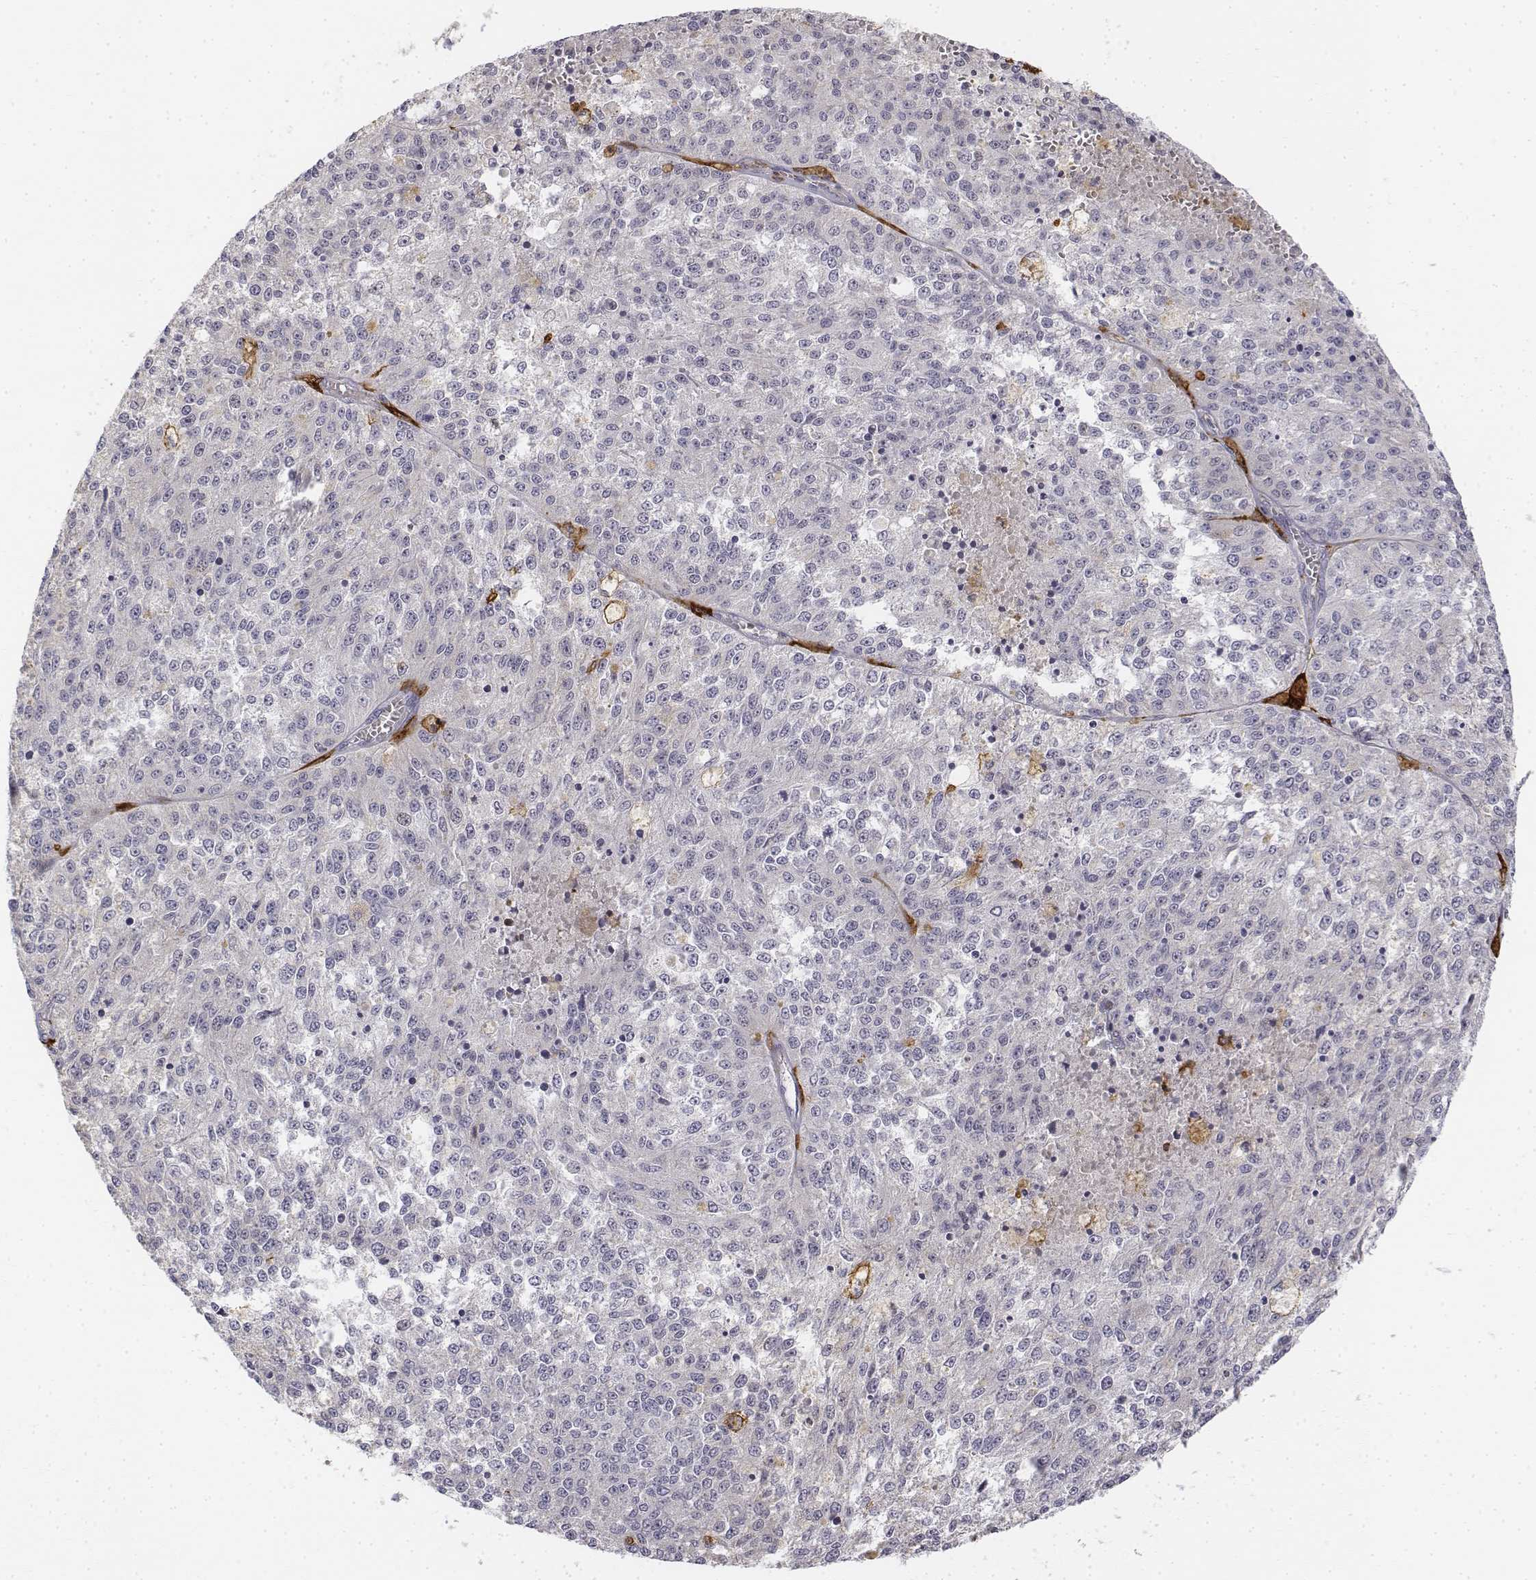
{"staining": {"intensity": "negative", "quantity": "none", "location": "none"}, "tissue": "melanoma", "cell_type": "Tumor cells", "image_type": "cancer", "snomed": [{"axis": "morphology", "description": "Malignant melanoma, Metastatic site"}, {"axis": "topography", "description": "Lymph node"}], "caption": "This is an IHC histopathology image of human melanoma. There is no positivity in tumor cells.", "gene": "CD14", "patient": {"sex": "female", "age": 64}}